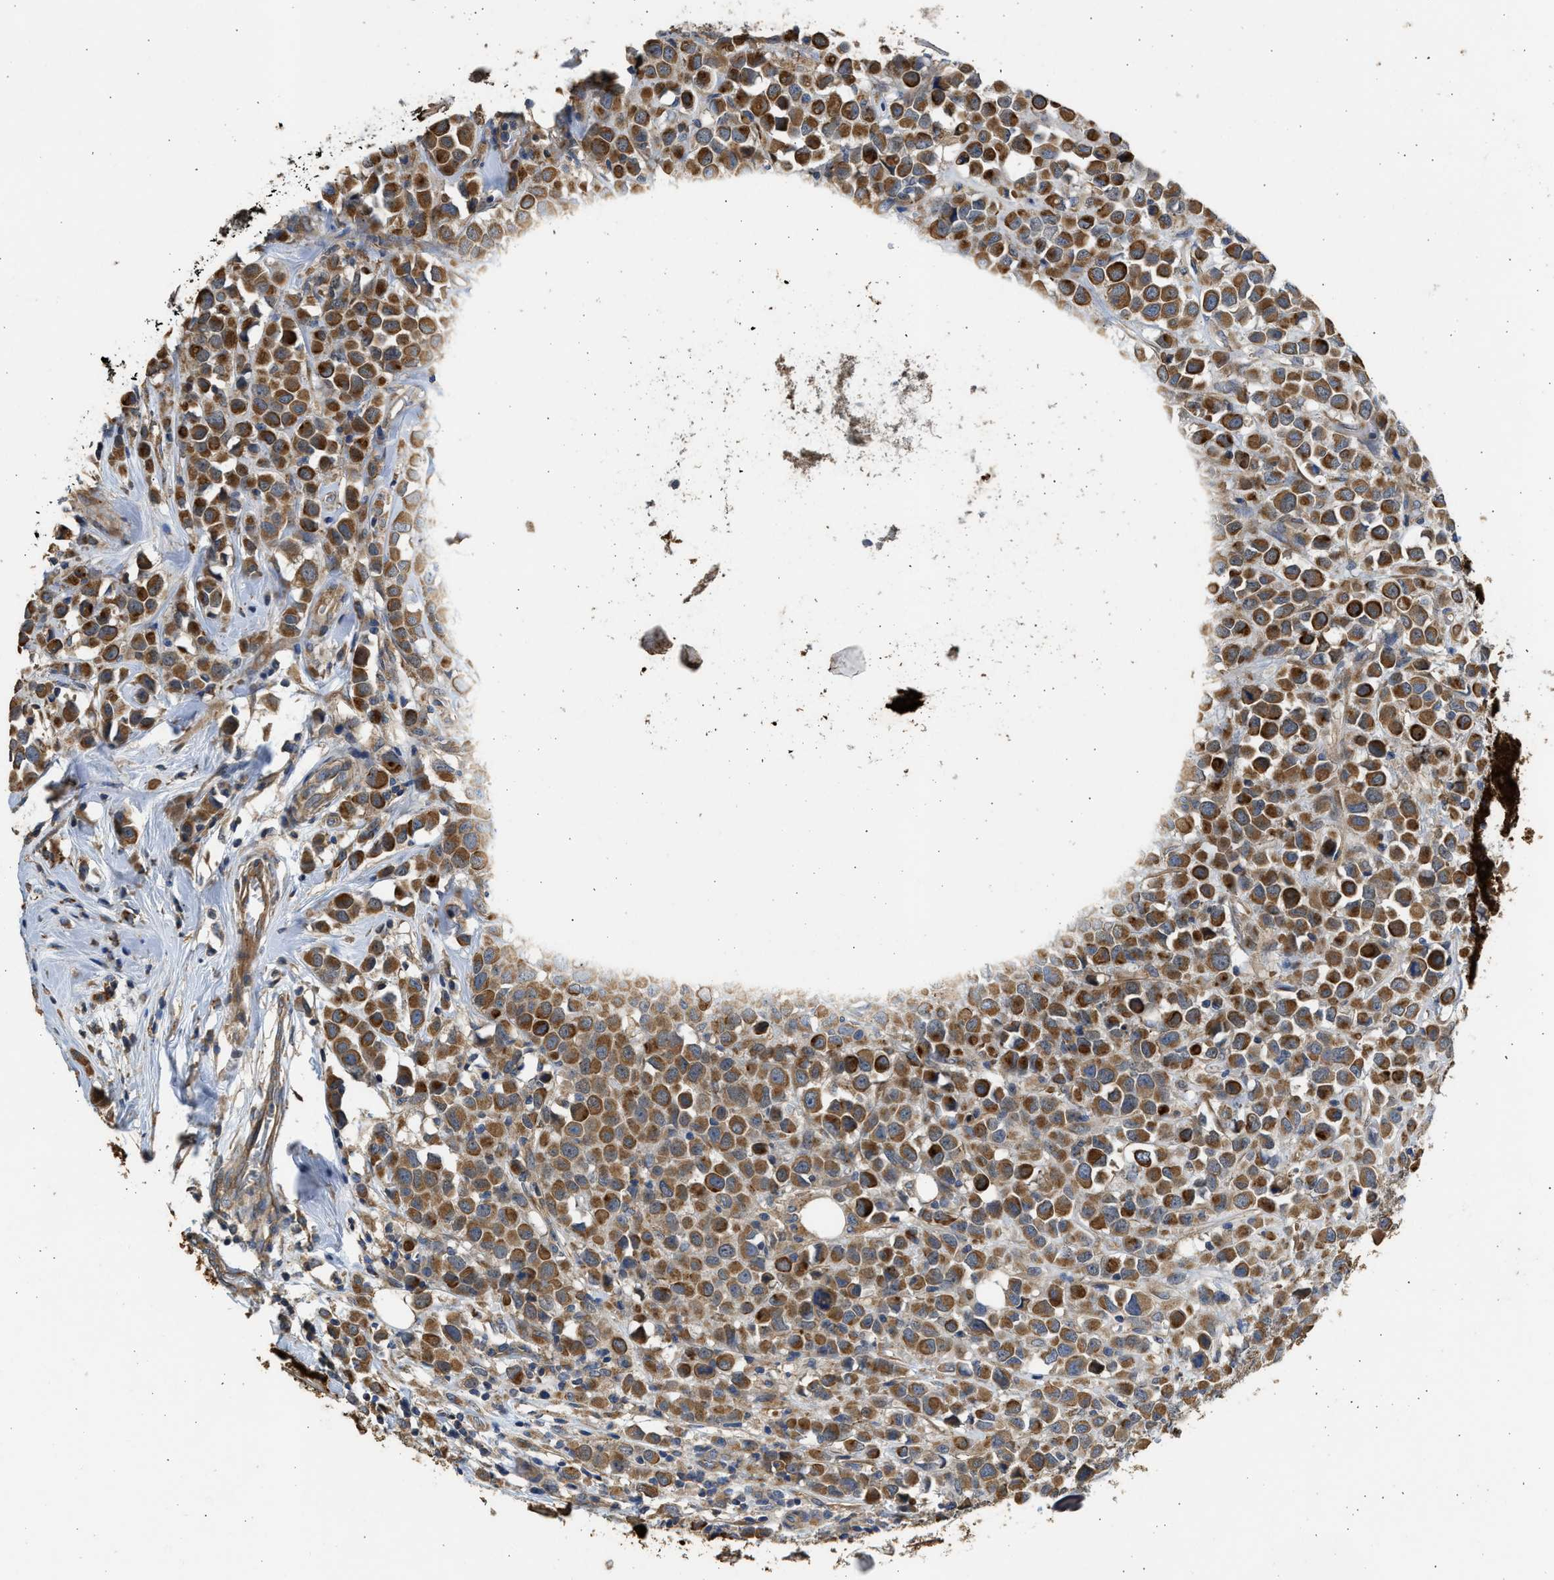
{"staining": {"intensity": "moderate", "quantity": ">75%", "location": "cytoplasmic/membranous"}, "tissue": "breast cancer", "cell_type": "Tumor cells", "image_type": "cancer", "snomed": [{"axis": "morphology", "description": "Duct carcinoma"}, {"axis": "topography", "description": "Breast"}], "caption": "About >75% of tumor cells in infiltrating ductal carcinoma (breast) show moderate cytoplasmic/membranous protein staining as visualized by brown immunohistochemical staining.", "gene": "CSRNP2", "patient": {"sex": "female", "age": 61}}